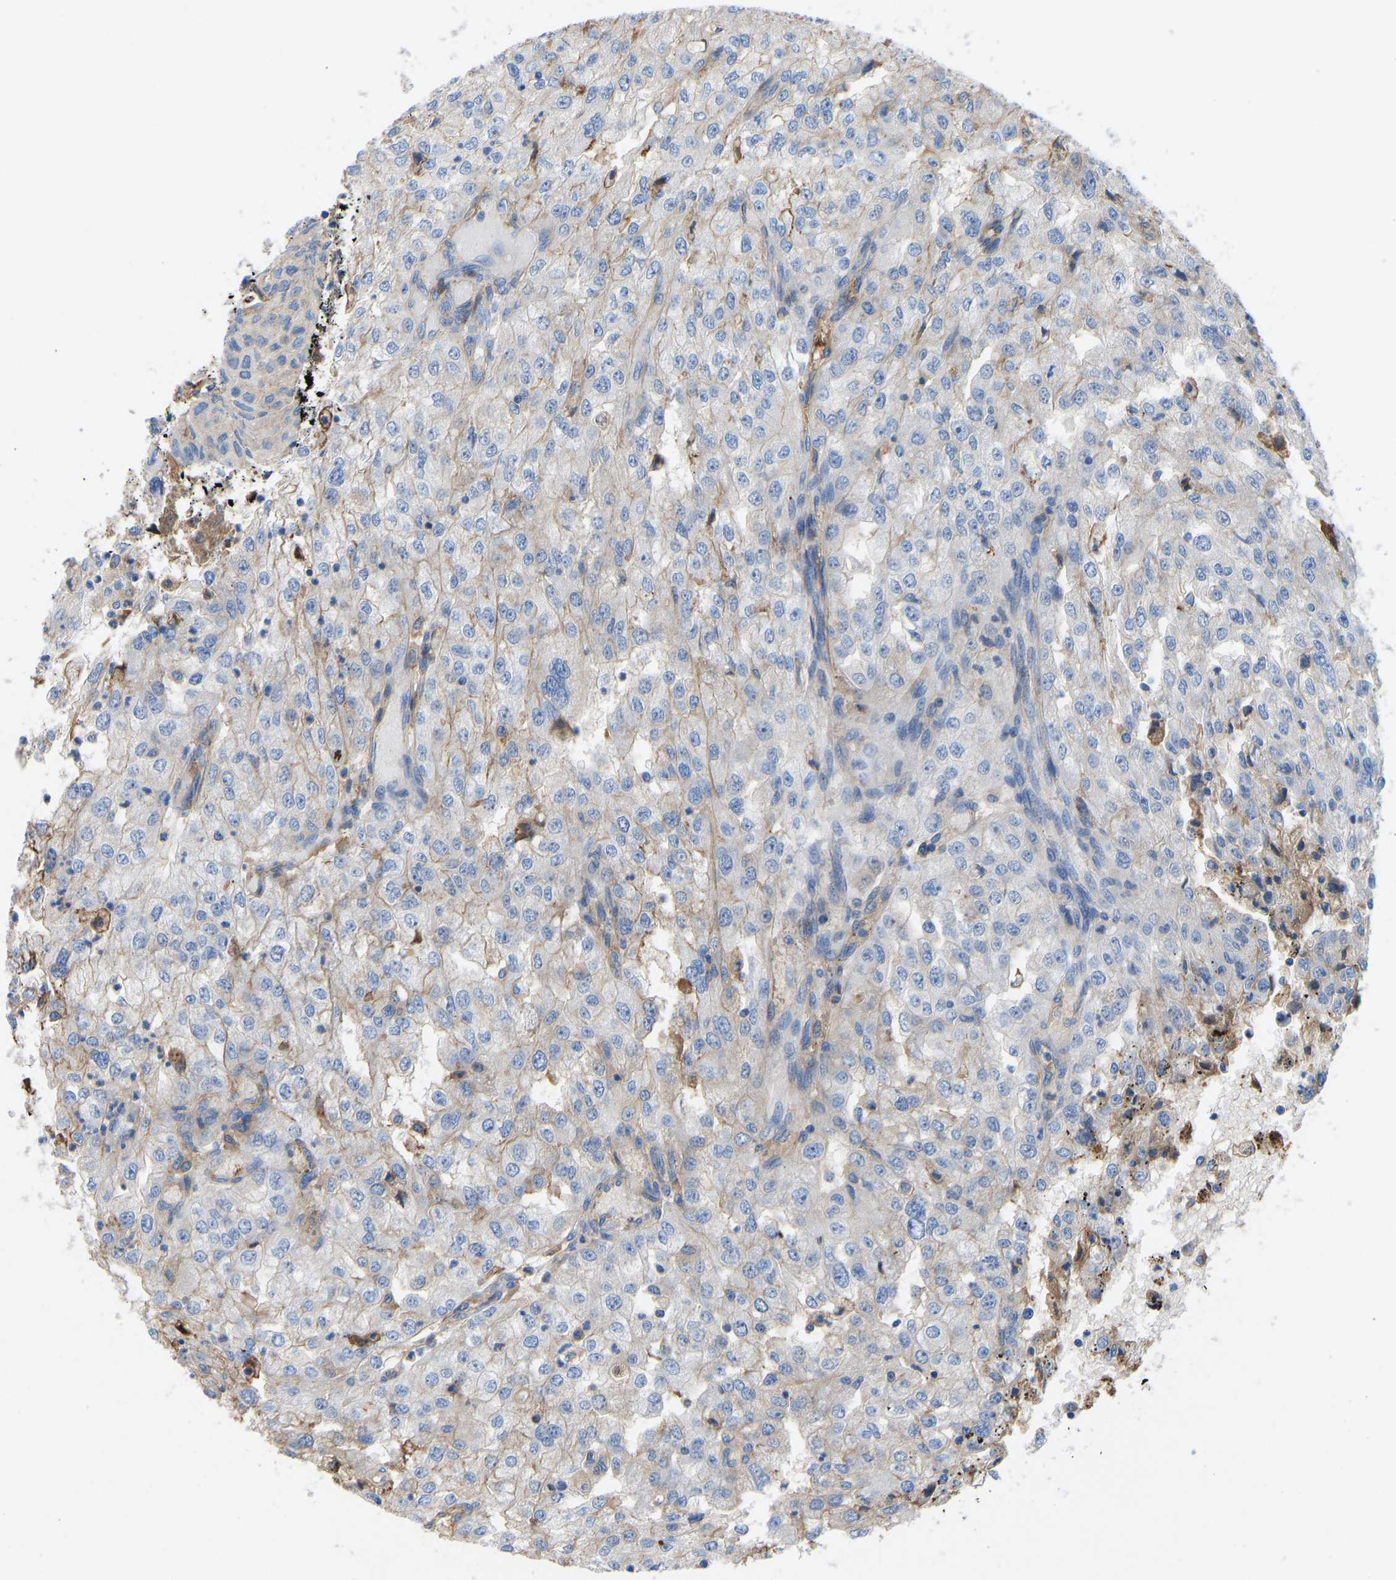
{"staining": {"intensity": "moderate", "quantity": "<25%", "location": "cytoplasmic/membranous"}, "tissue": "renal cancer", "cell_type": "Tumor cells", "image_type": "cancer", "snomed": [{"axis": "morphology", "description": "Adenocarcinoma, NOS"}, {"axis": "topography", "description": "Kidney"}], "caption": "A high-resolution photomicrograph shows IHC staining of renal cancer, which reveals moderate cytoplasmic/membranous expression in approximately <25% of tumor cells.", "gene": "HSPG2", "patient": {"sex": "female", "age": 54}}